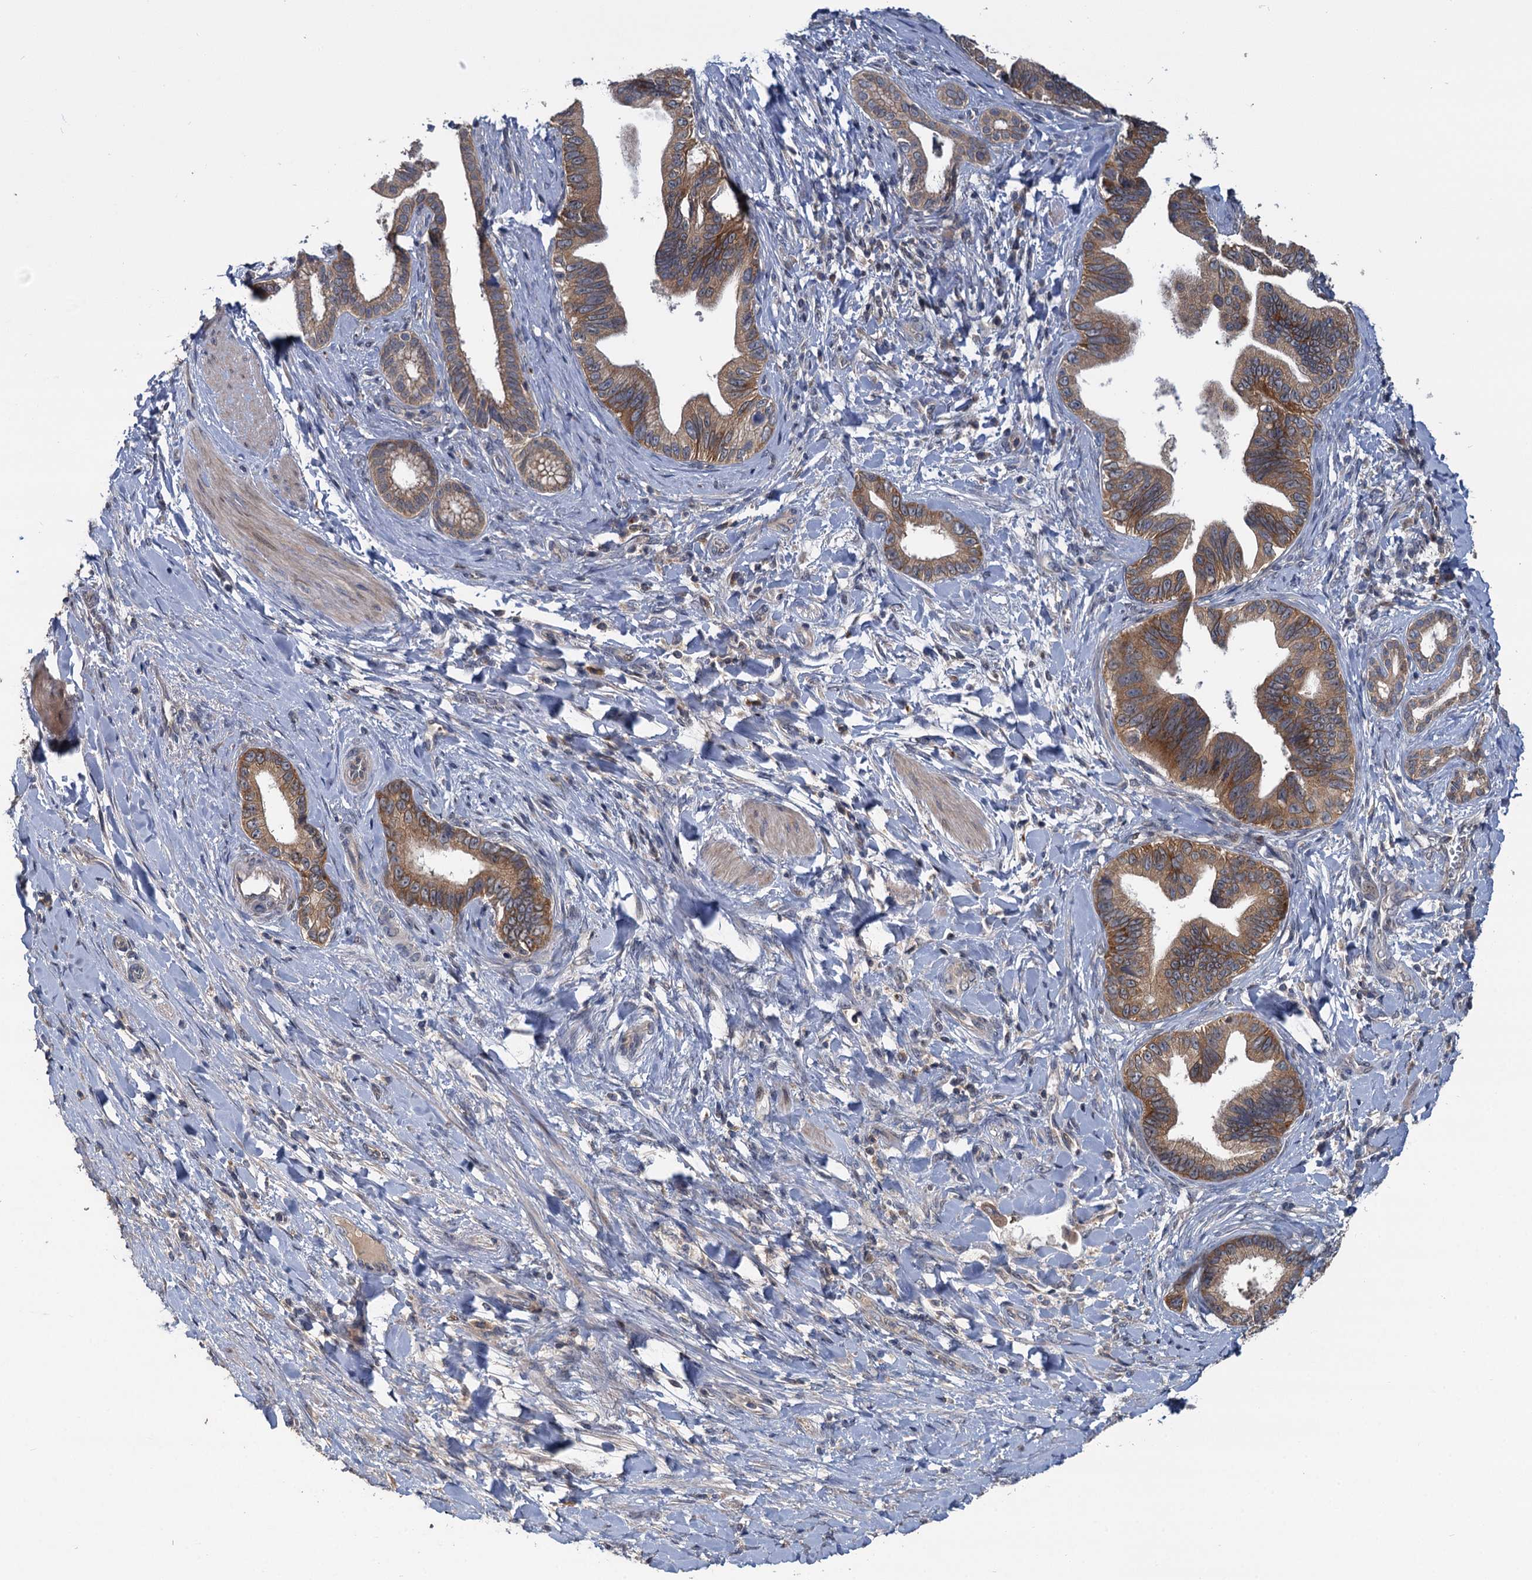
{"staining": {"intensity": "moderate", "quantity": ">75%", "location": "cytoplasmic/membranous"}, "tissue": "pancreatic cancer", "cell_type": "Tumor cells", "image_type": "cancer", "snomed": [{"axis": "morphology", "description": "Adenocarcinoma, NOS"}, {"axis": "topography", "description": "Pancreas"}], "caption": "A medium amount of moderate cytoplasmic/membranous expression is seen in about >75% of tumor cells in pancreatic adenocarcinoma tissue. The protein of interest is shown in brown color, while the nuclei are stained blue.", "gene": "TMEM39A", "patient": {"sex": "female", "age": 55}}